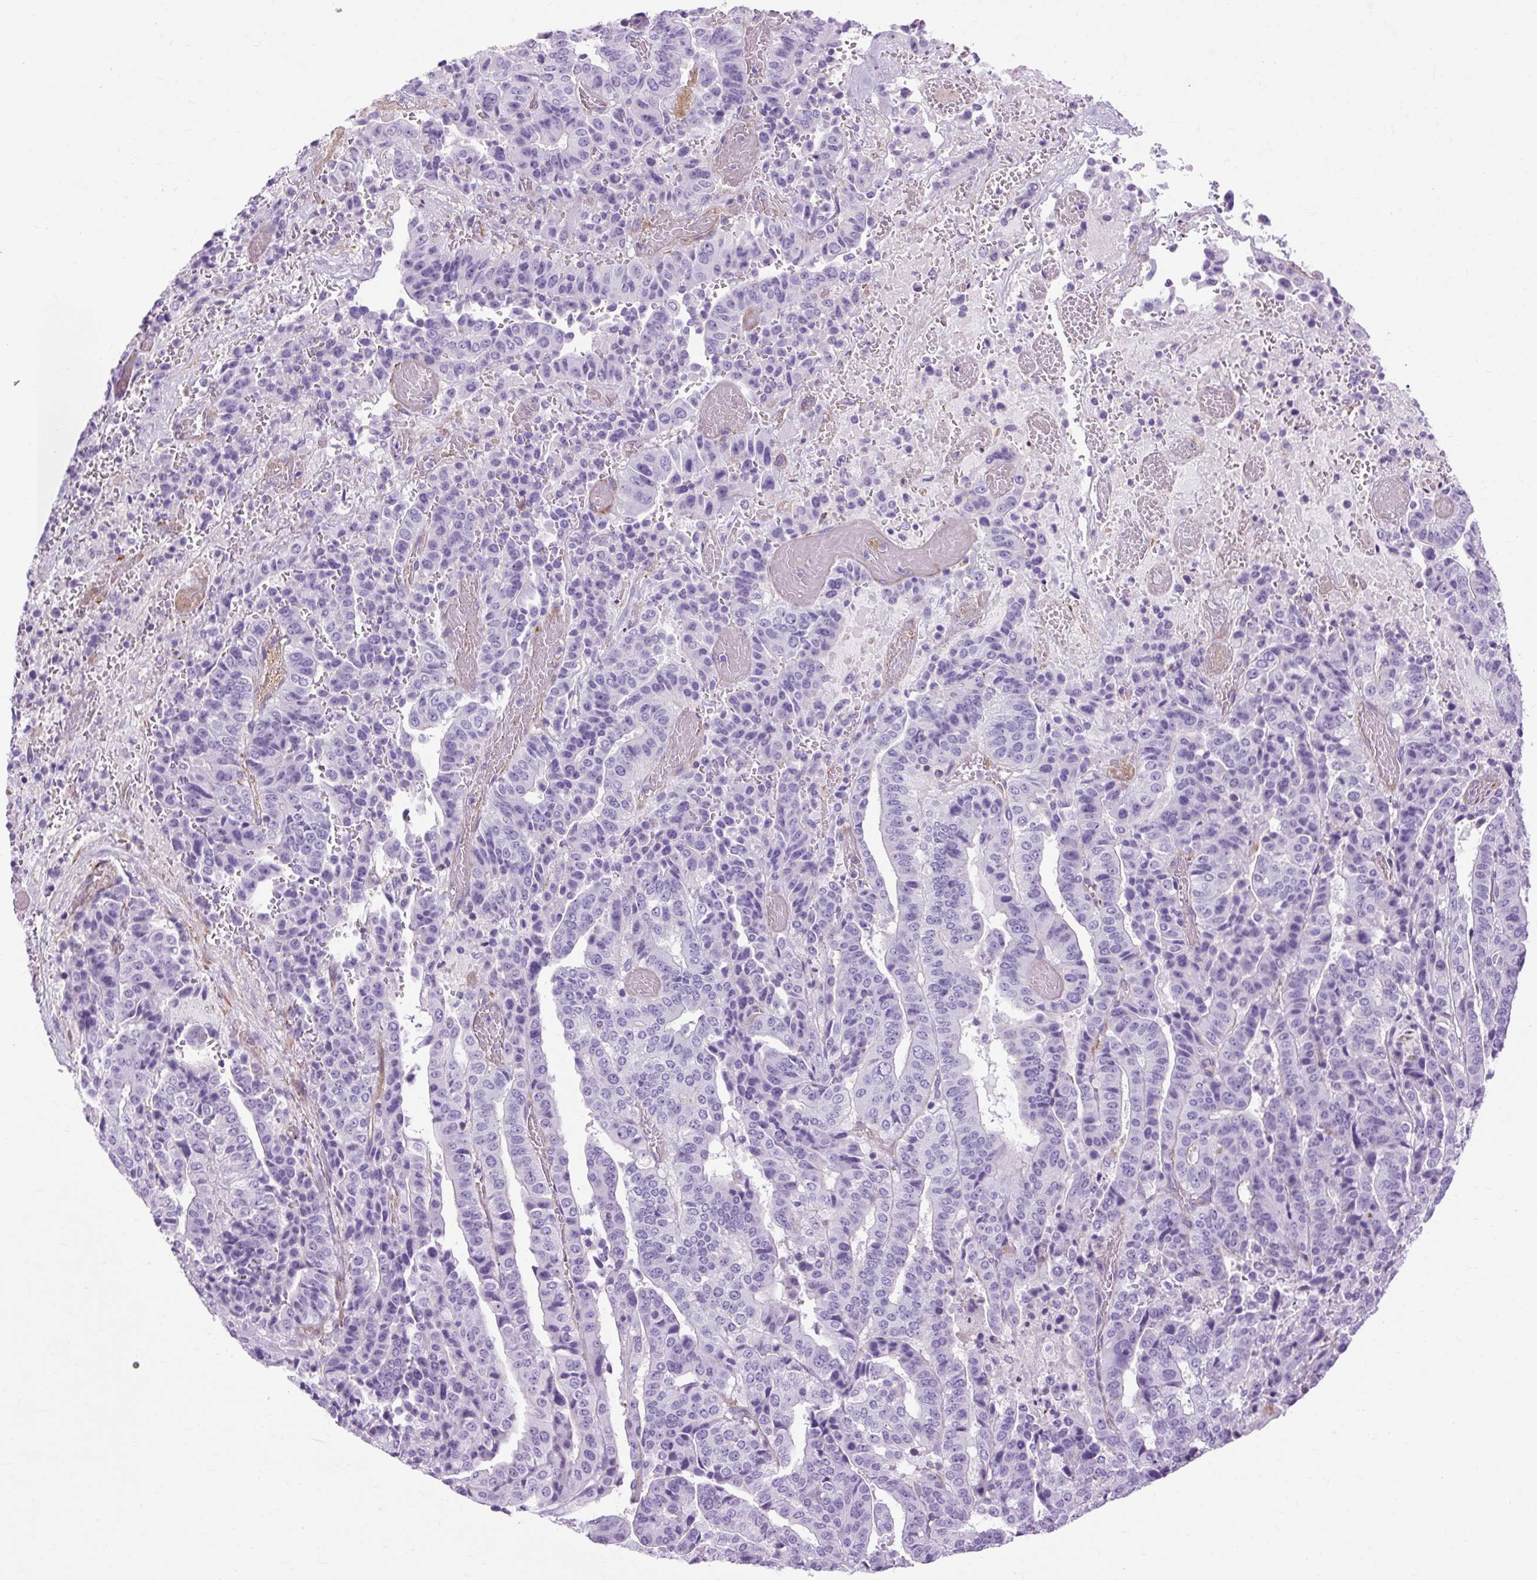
{"staining": {"intensity": "negative", "quantity": "none", "location": "none"}, "tissue": "stomach cancer", "cell_type": "Tumor cells", "image_type": "cancer", "snomed": [{"axis": "morphology", "description": "Adenocarcinoma, NOS"}, {"axis": "topography", "description": "Stomach"}], "caption": "Image shows no protein staining in tumor cells of adenocarcinoma (stomach) tissue. The staining was performed using DAB (3,3'-diaminobenzidine) to visualize the protein expression in brown, while the nuclei were stained in blue with hematoxylin (Magnification: 20x).", "gene": "OOEP", "patient": {"sex": "male", "age": 48}}